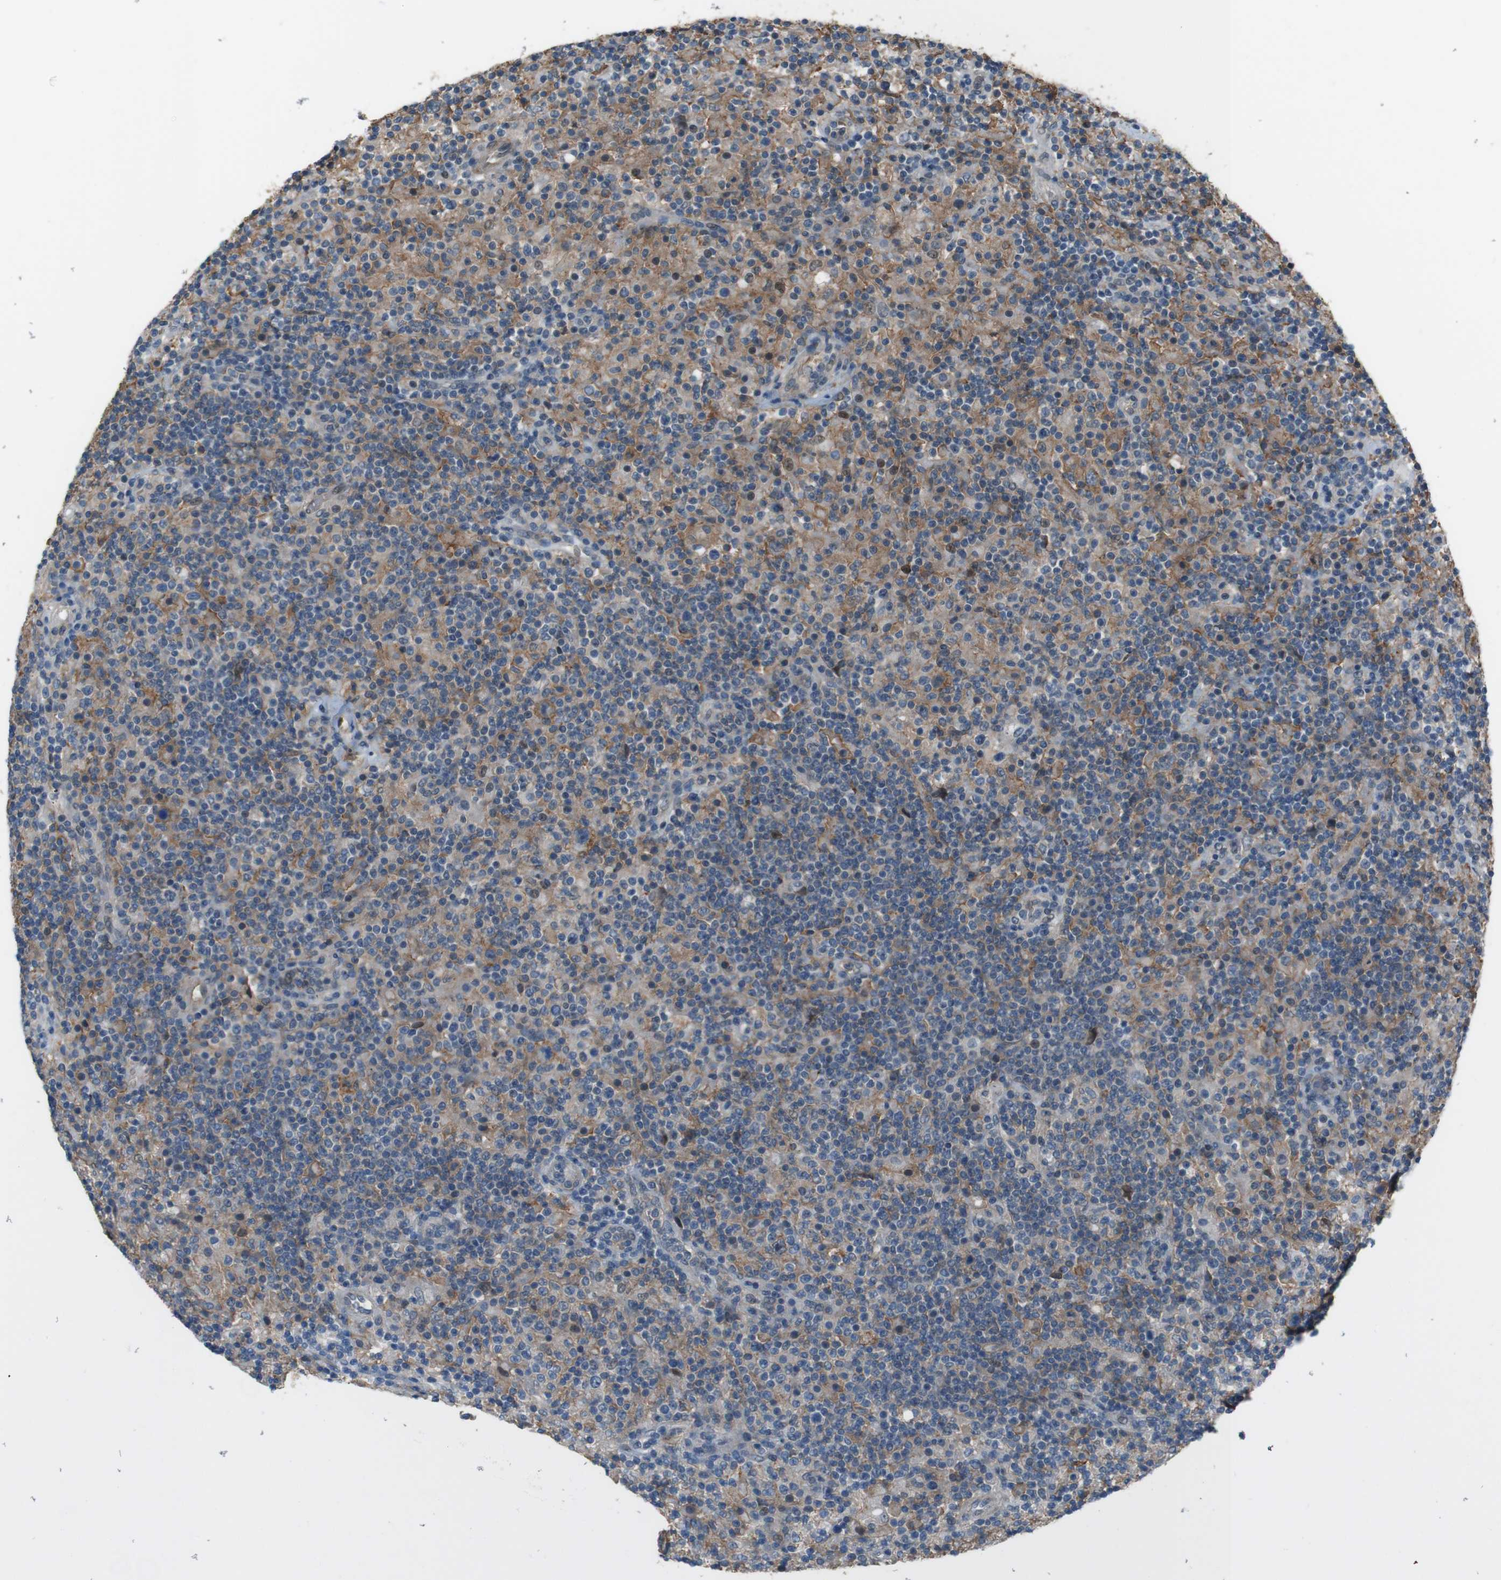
{"staining": {"intensity": "moderate", "quantity": ">75%", "location": "cytoplasmic/membranous"}, "tissue": "lymphoma", "cell_type": "Tumor cells", "image_type": "cancer", "snomed": [{"axis": "morphology", "description": "Hodgkin's disease, NOS"}, {"axis": "topography", "description": "Lymph node"}], "caption": "High-magnification brightfield microscopy of lymphoma stained with DAB (brown) and counterstained with hematoxylin (blue). tumor cells exhibit moderate cytoplasmic/membranous expression is seen in approximately>75% of cells. (DAB IHC, brown staining for protein, blue staining for nuclei).", "gene": "ATP2B1", "patient": {"sex": "male", "age": 70}}